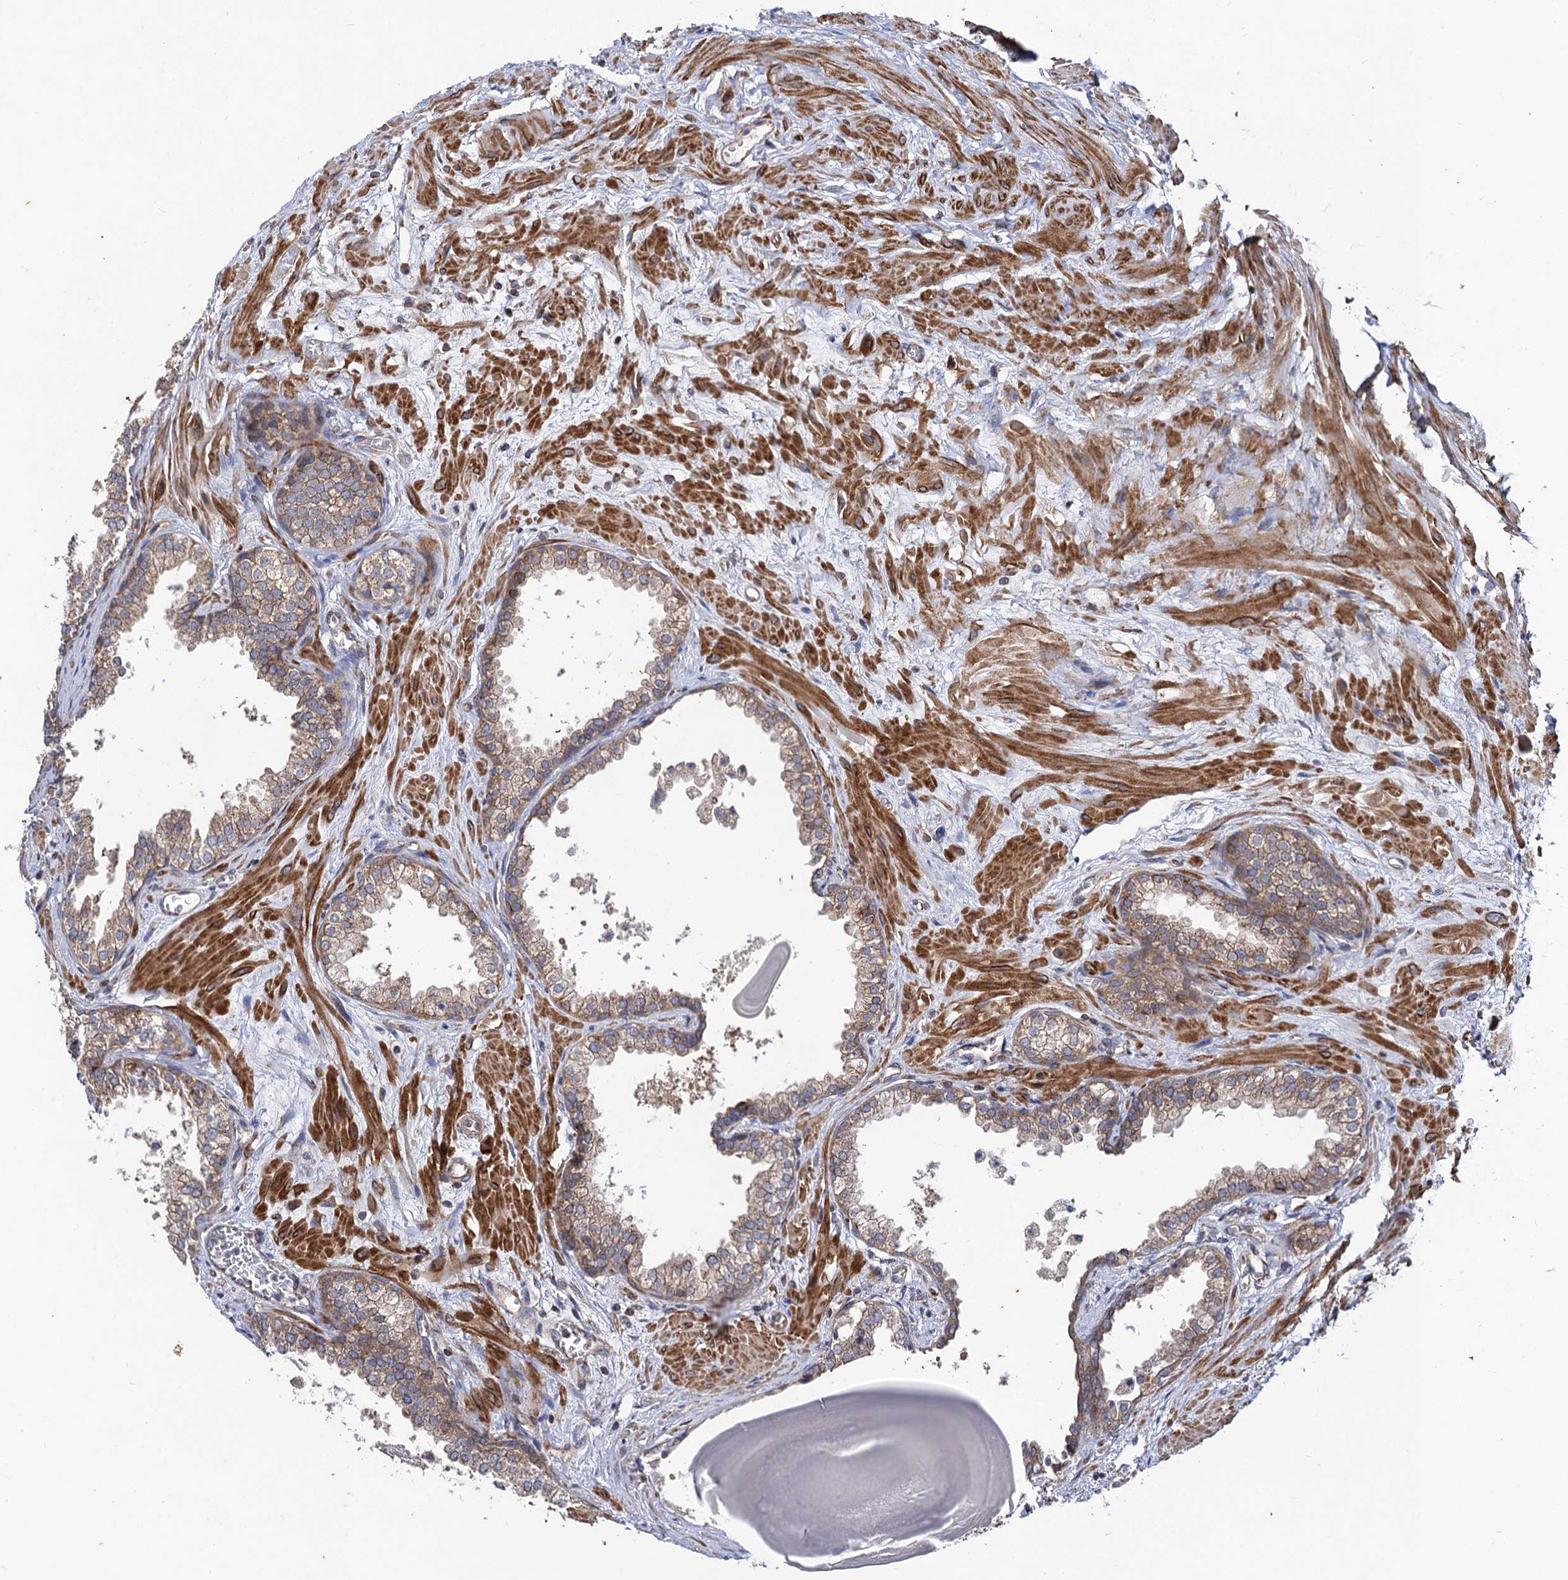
{"staining": {"intensity": "weak", "quantity": ">75%", "location": "cytoplasmic/membranous"}, "tissue": "prostate", "cell_type": "Glandular cells", "image_type": "normal", "snomed": [{"axis": "morphology", "description": "Normal tissue, NOS"}, {"axis": "topography", "description": "Prostate"}], "caption": "DAB immunohistochemical staining of unremarkable prostate demonstrates weak cytoplasmic/membranous protein expression in about >75% of glandular cells.", "gene": "DYDC1", "patient": {"sex": "male", "age": 48}}